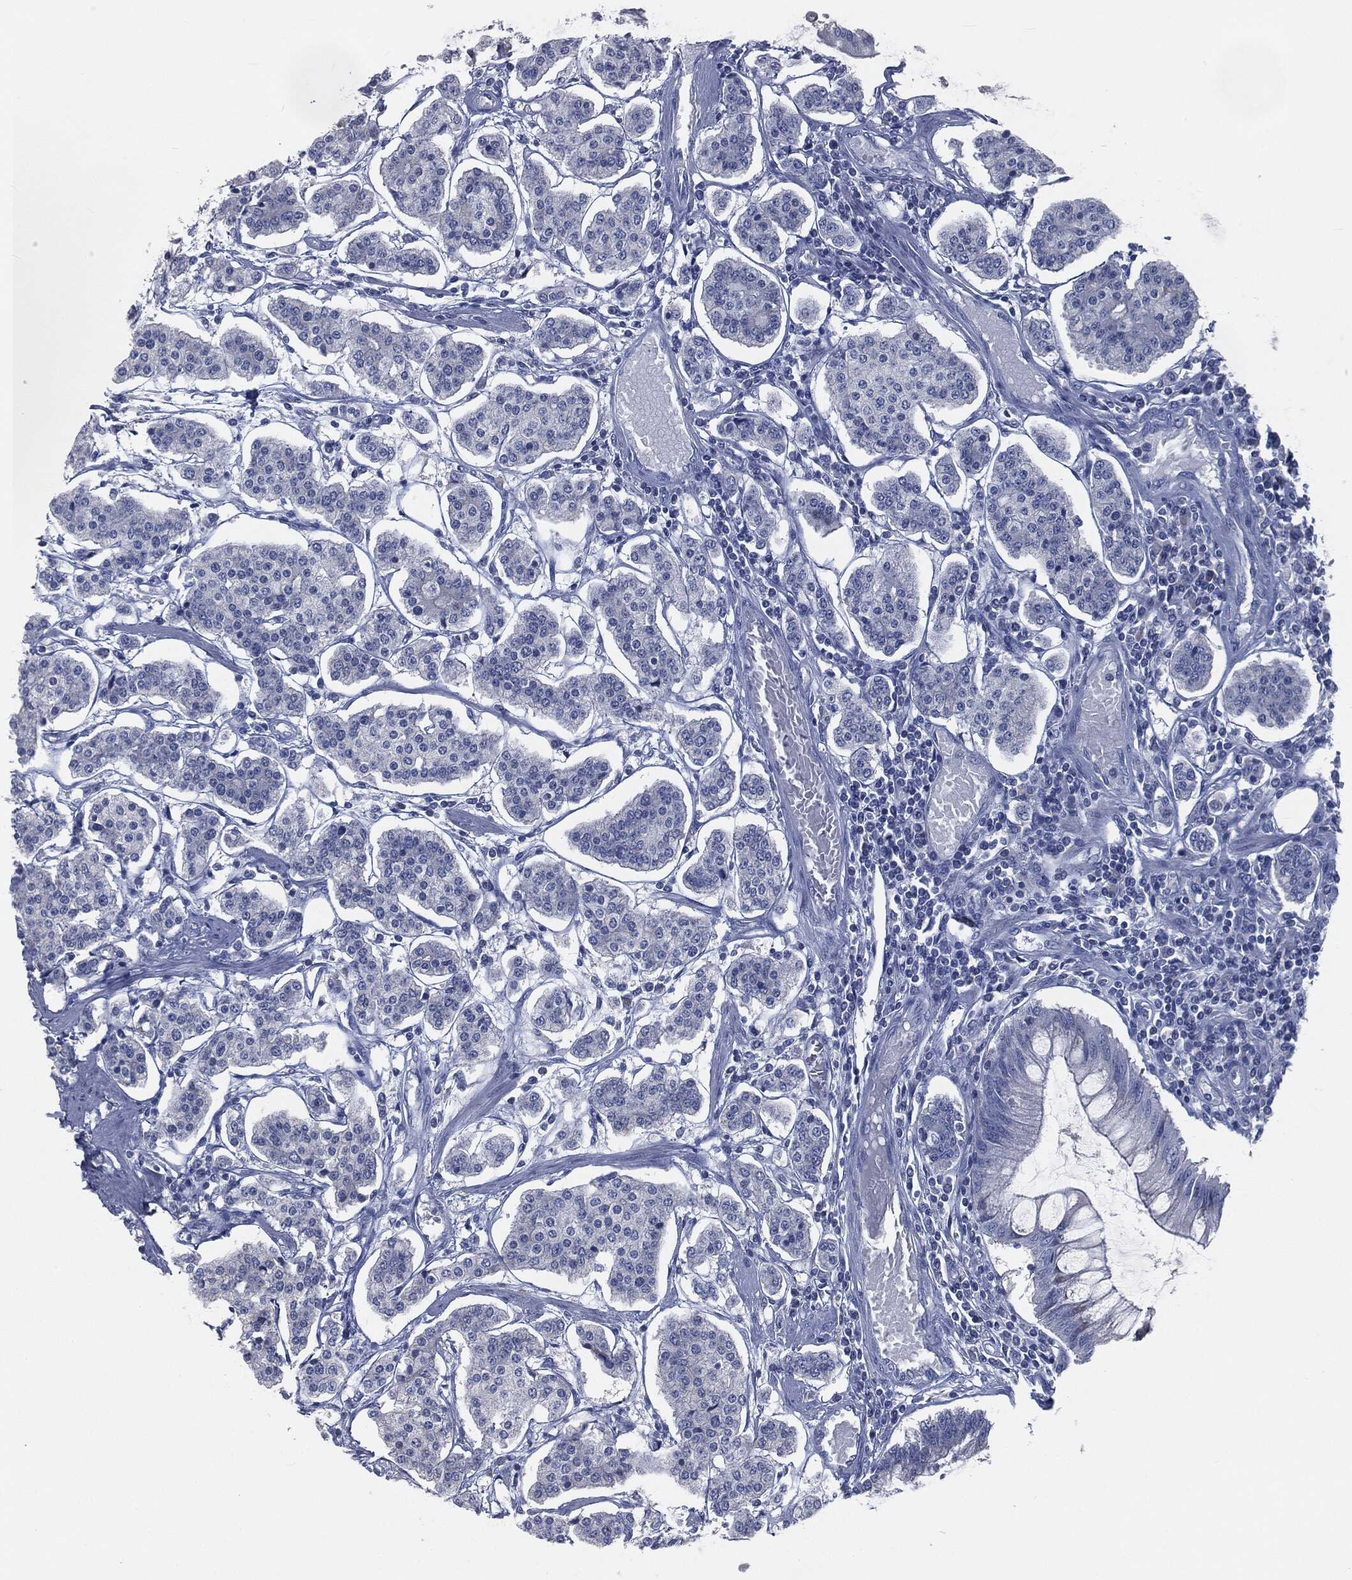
{"staining": {"intensity": "negative", "quantity": "none", "location": "none"}, "tissue": "carcinoid", "cell_type": "Tumor cells", "image_type": "cancer", "snomed": [{"axis": "morphology", "description": "Carcinoid, malignant, NOS"}, {"axis": "topography", "description": "Small intestine"}], "caption": "DAB immunohistochemical staining of carcinoid shows no significant expression in tumor cells.", "gene": "CAV3", "patient": {"sex": "female", "age": 65}}